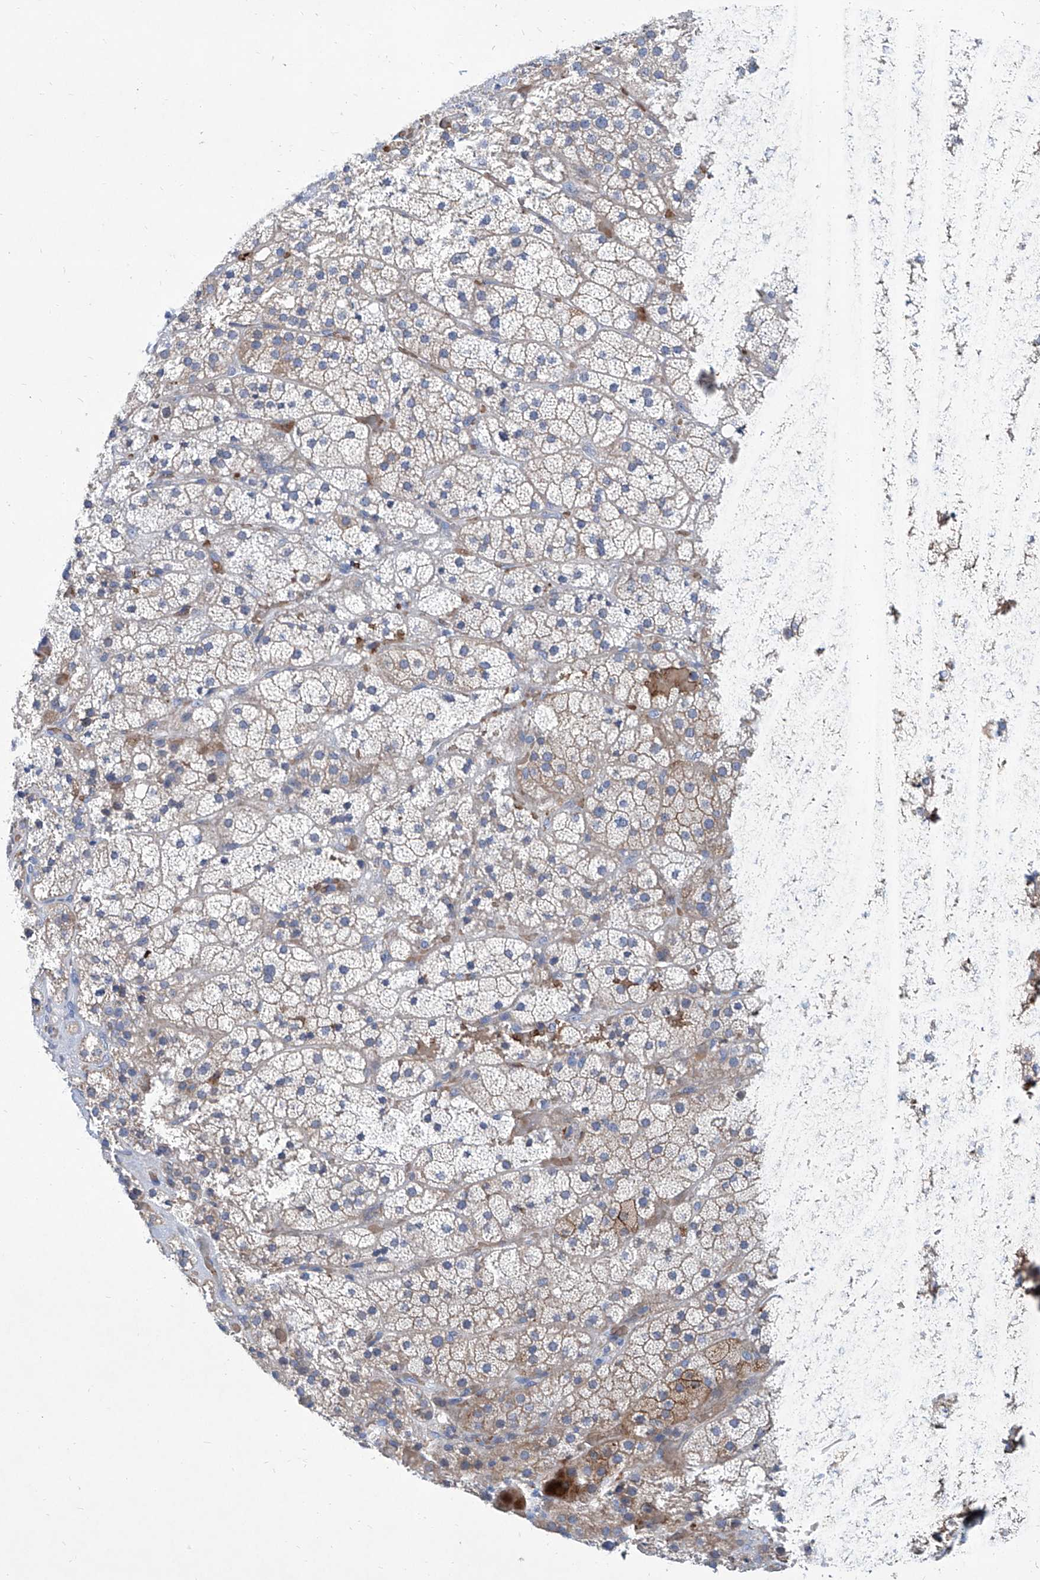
{"staining": {"intensity": "moderate", "quantity": "25%-75%", "location": "cytoplasmic/membranous"}, "tissue": "adrenal gland", "cell_type": "Glandular cells", "image_type": "normal", "snomed": [{"axis": "morphology", "description": "Normal tissue, NOS"}, {"axis": "topography", "description": "Adrenal gland"}], "caption": "Normal adrenal gland demonstrates moderate cytoplasmic/membranous expression in about 25%-75% of glandular cells, visualized by immunohistochemistry. (DAB (3,3'-diaminobenzidine) IHC with brightfield microscopy, high magnification).", "gene": "FPR2", "patient": {"sex": "male", "age": 57}}